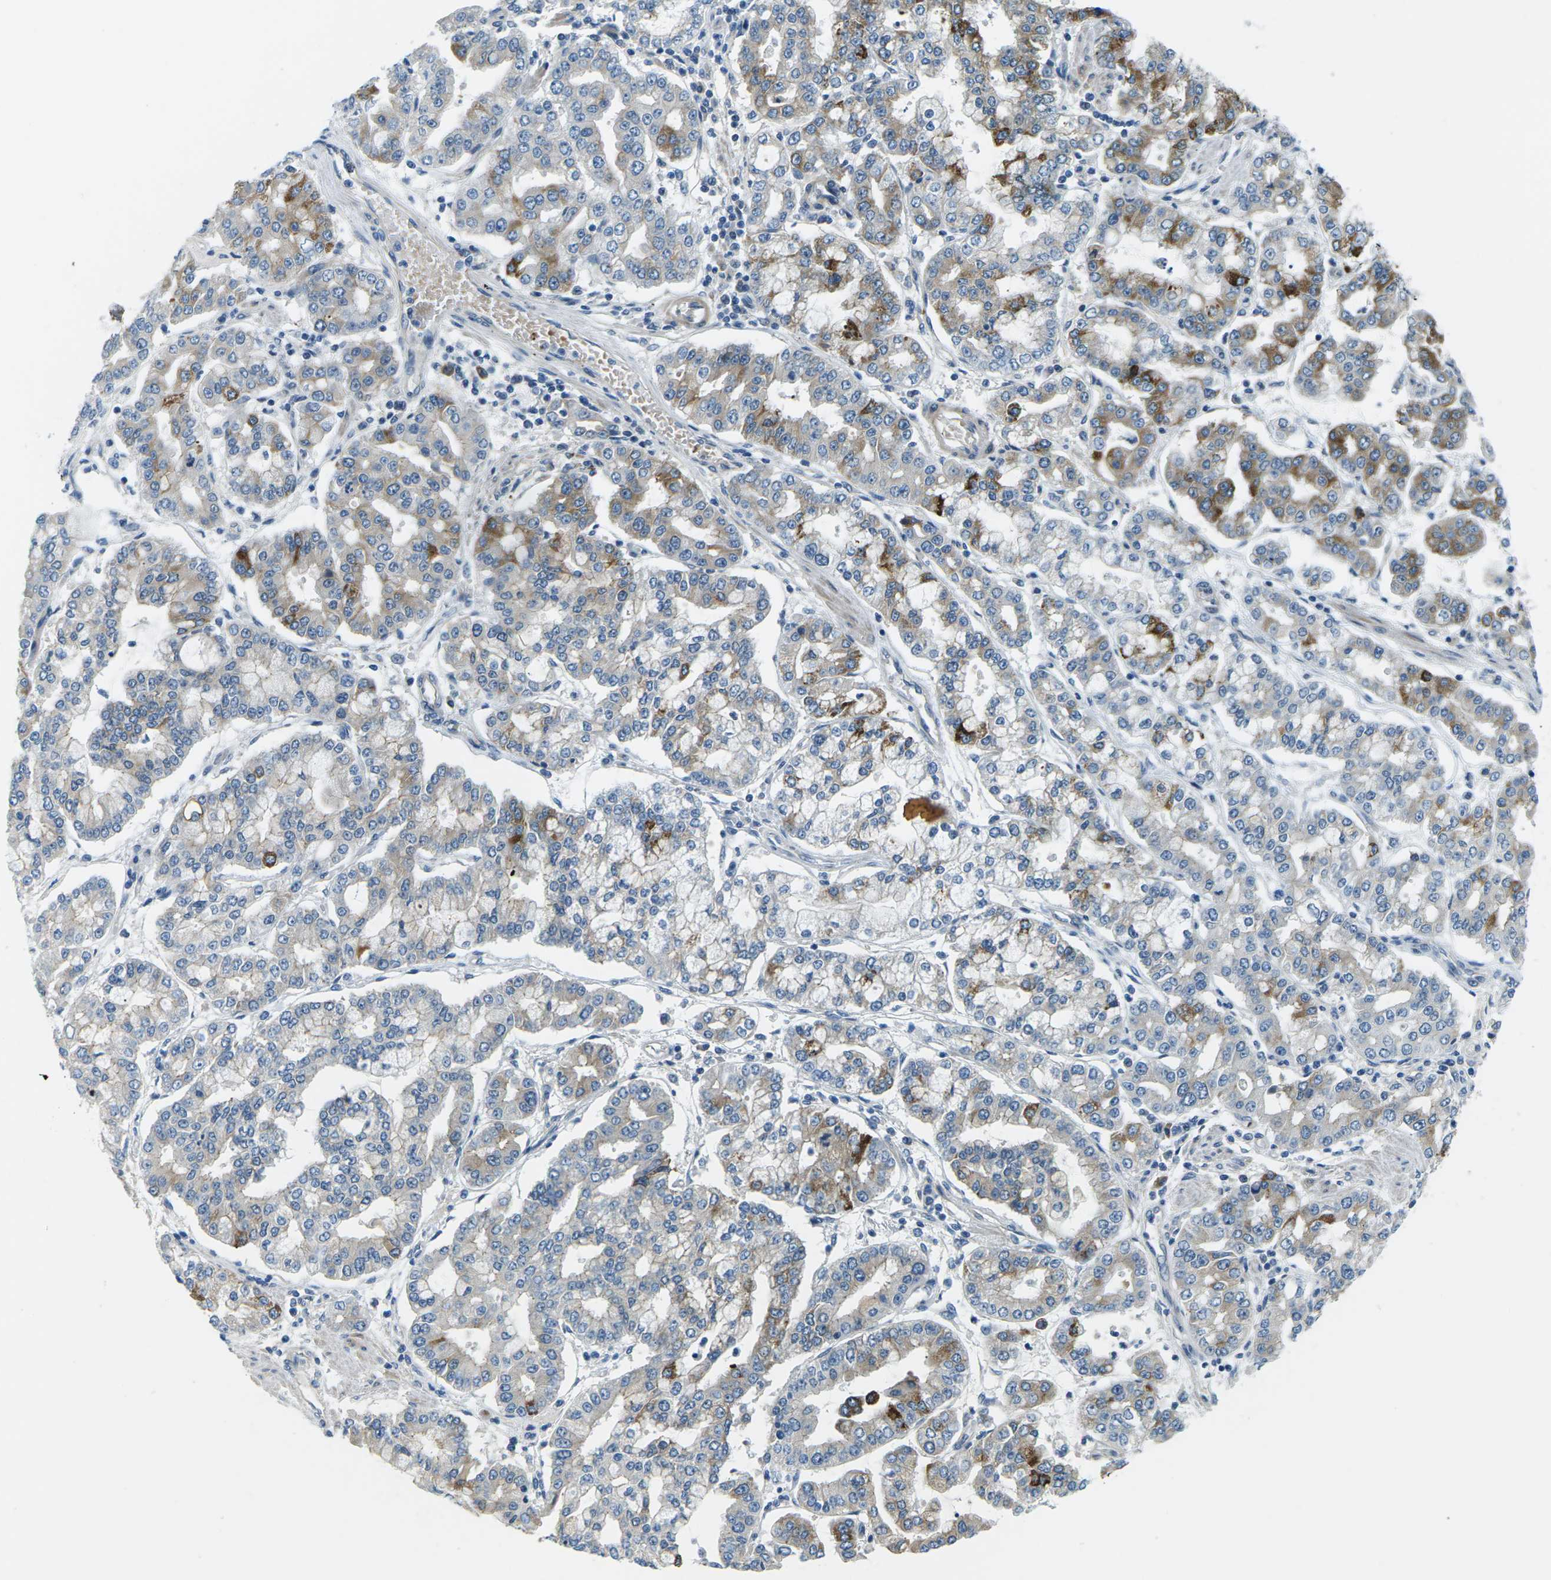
{"staining": {"intensity": "strong", "quantity": "<25%", "location": "cytoplasmic/membranous"}, "tissue": "stomach cancer", "cell_type": "Tumor cells", "image_type": "cancer", "snomed": [{"axis": "morphology", "description": "Adenocarcinoma, NOS"}, {"axis": "topography", "description": "Stomach"}], "caption": "Tumor cells reveal medium levels of strong cytoplasmic/membranous staining in about <25% of cells in stomach cancer.", "gene": "CTNND1", "patient": {"sex": "male", "age": 76}}